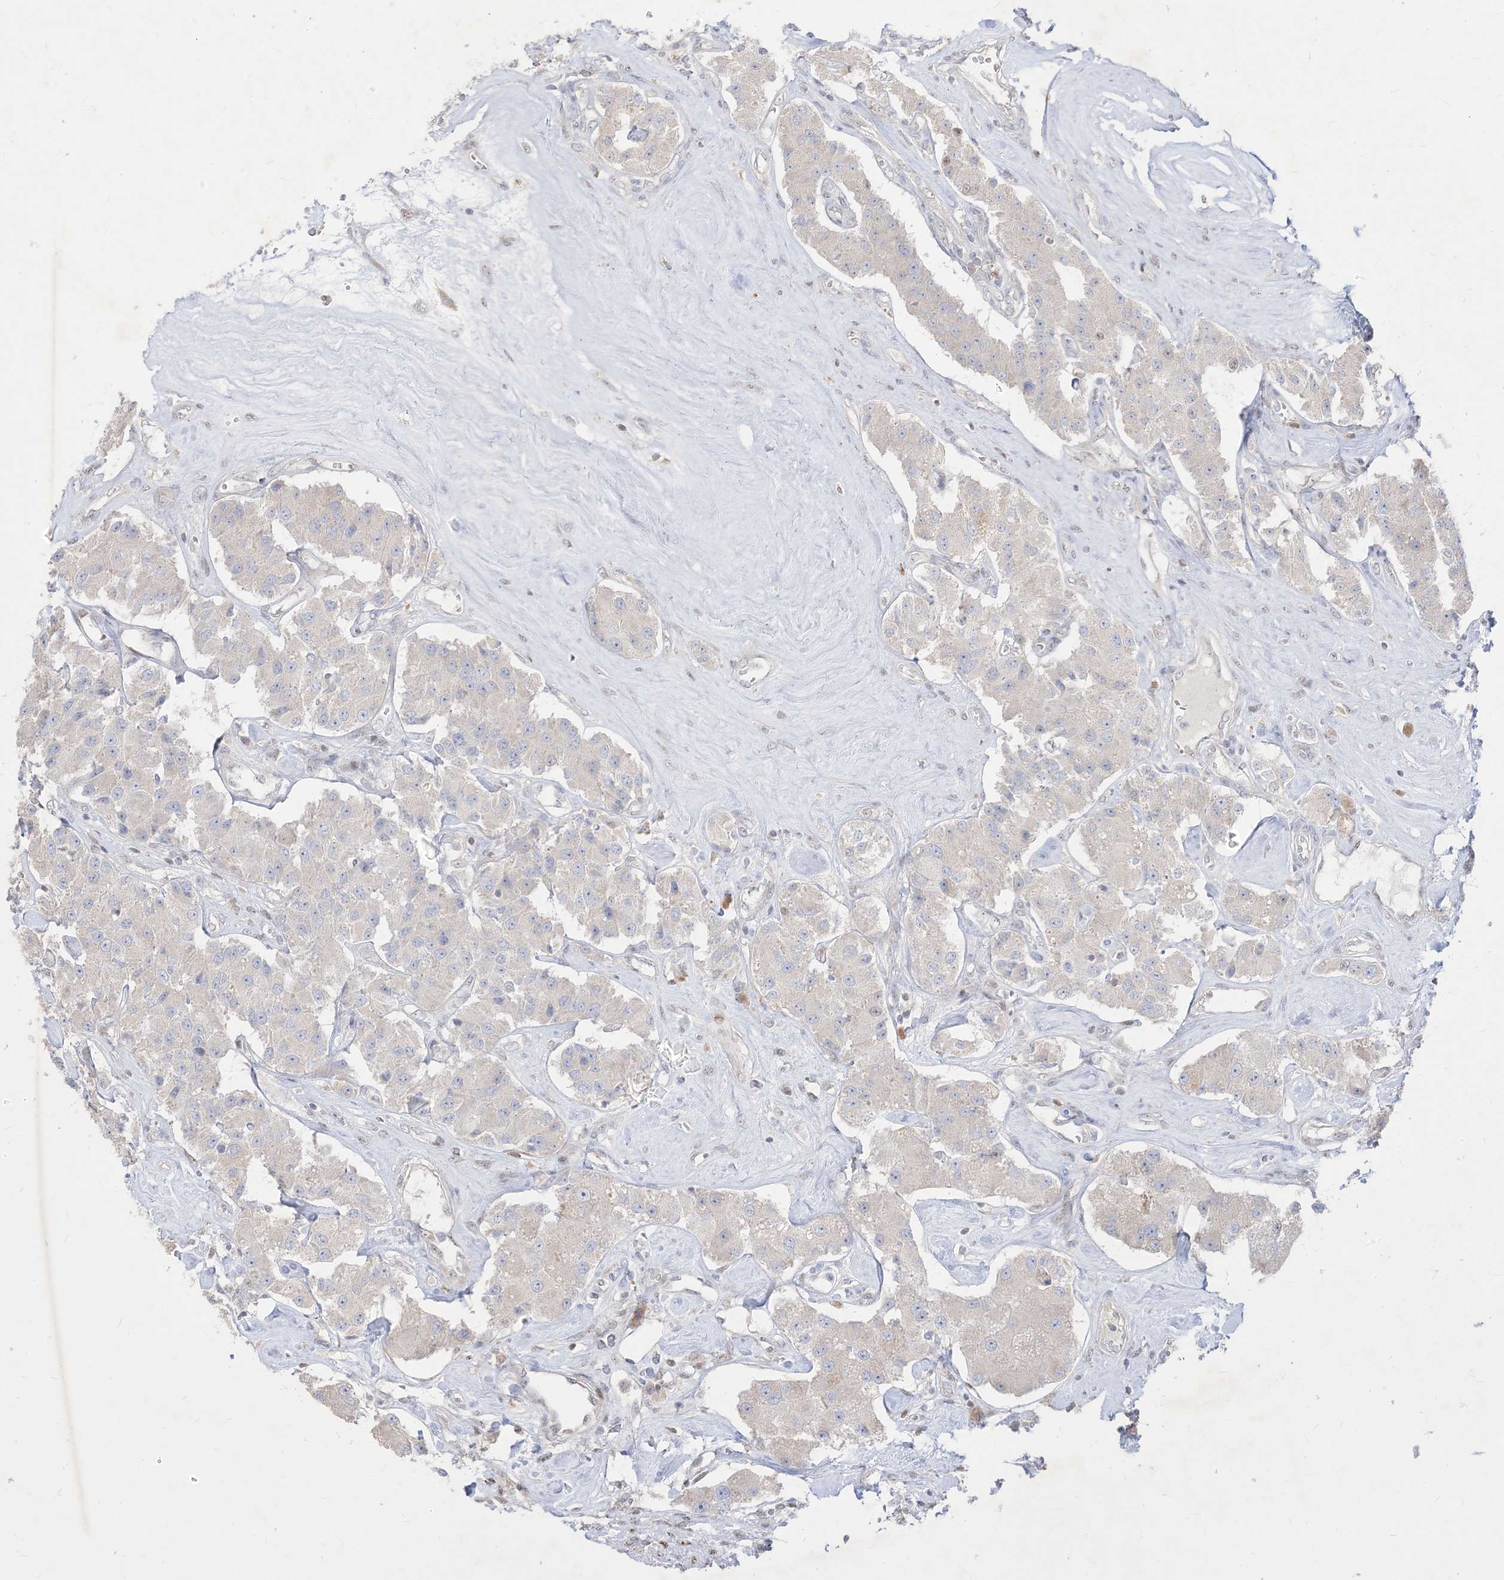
{"staining": {"intensity": "negative", "quantity": "none", "location": "none"}, "tissue": "carcinoid", "cell_type": "Tumor cells", "image_type": "cancer", "snomed": [{"axis": "morphology", "description": "Carcinoid, malignant, NOS"}, {"axis": "topography", "description": "Pancreas"}], "caption": "Carcinoid (malignant) was stained to show a protein in brown. There is no significant positivity in tumor cells.", "gene": "BHLHE40", "patient": {"sex": "male", "age": 41}}